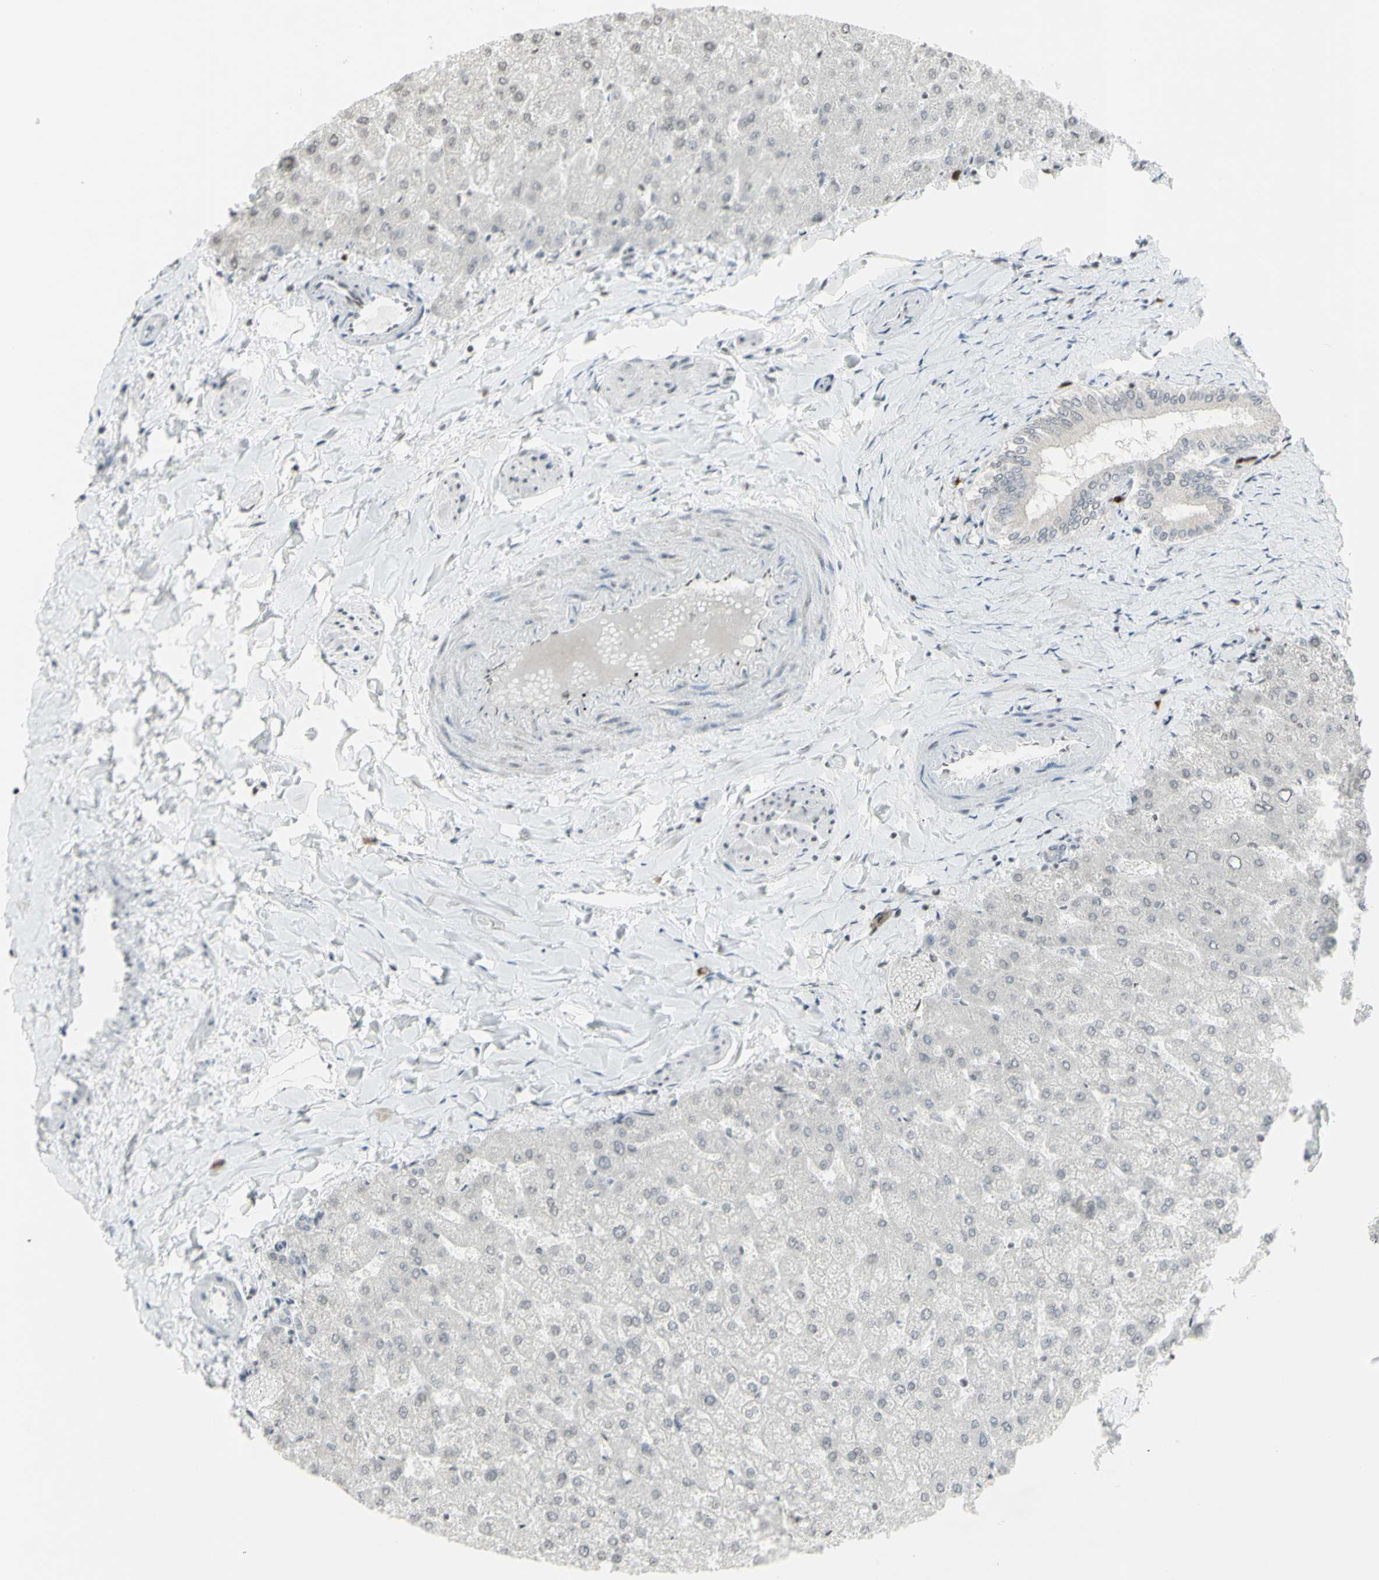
{"staining": {"intensity": "negative", "quantity": "none", "location": "none"}, "tissue": "liver", "cell_type": "Cholangiocytes", "image_type": "normal", "snomed": [{"axis": "morphology", "description": "Normal tissue, NOS"}, {"axis": "topography", "description": "Liver"}], "caption": "The image demonstrates no staining of cholangiocytes in unremarkable liver.", "gene": "MUC5AC", "patient": {"sex": "female", "age": 32}}